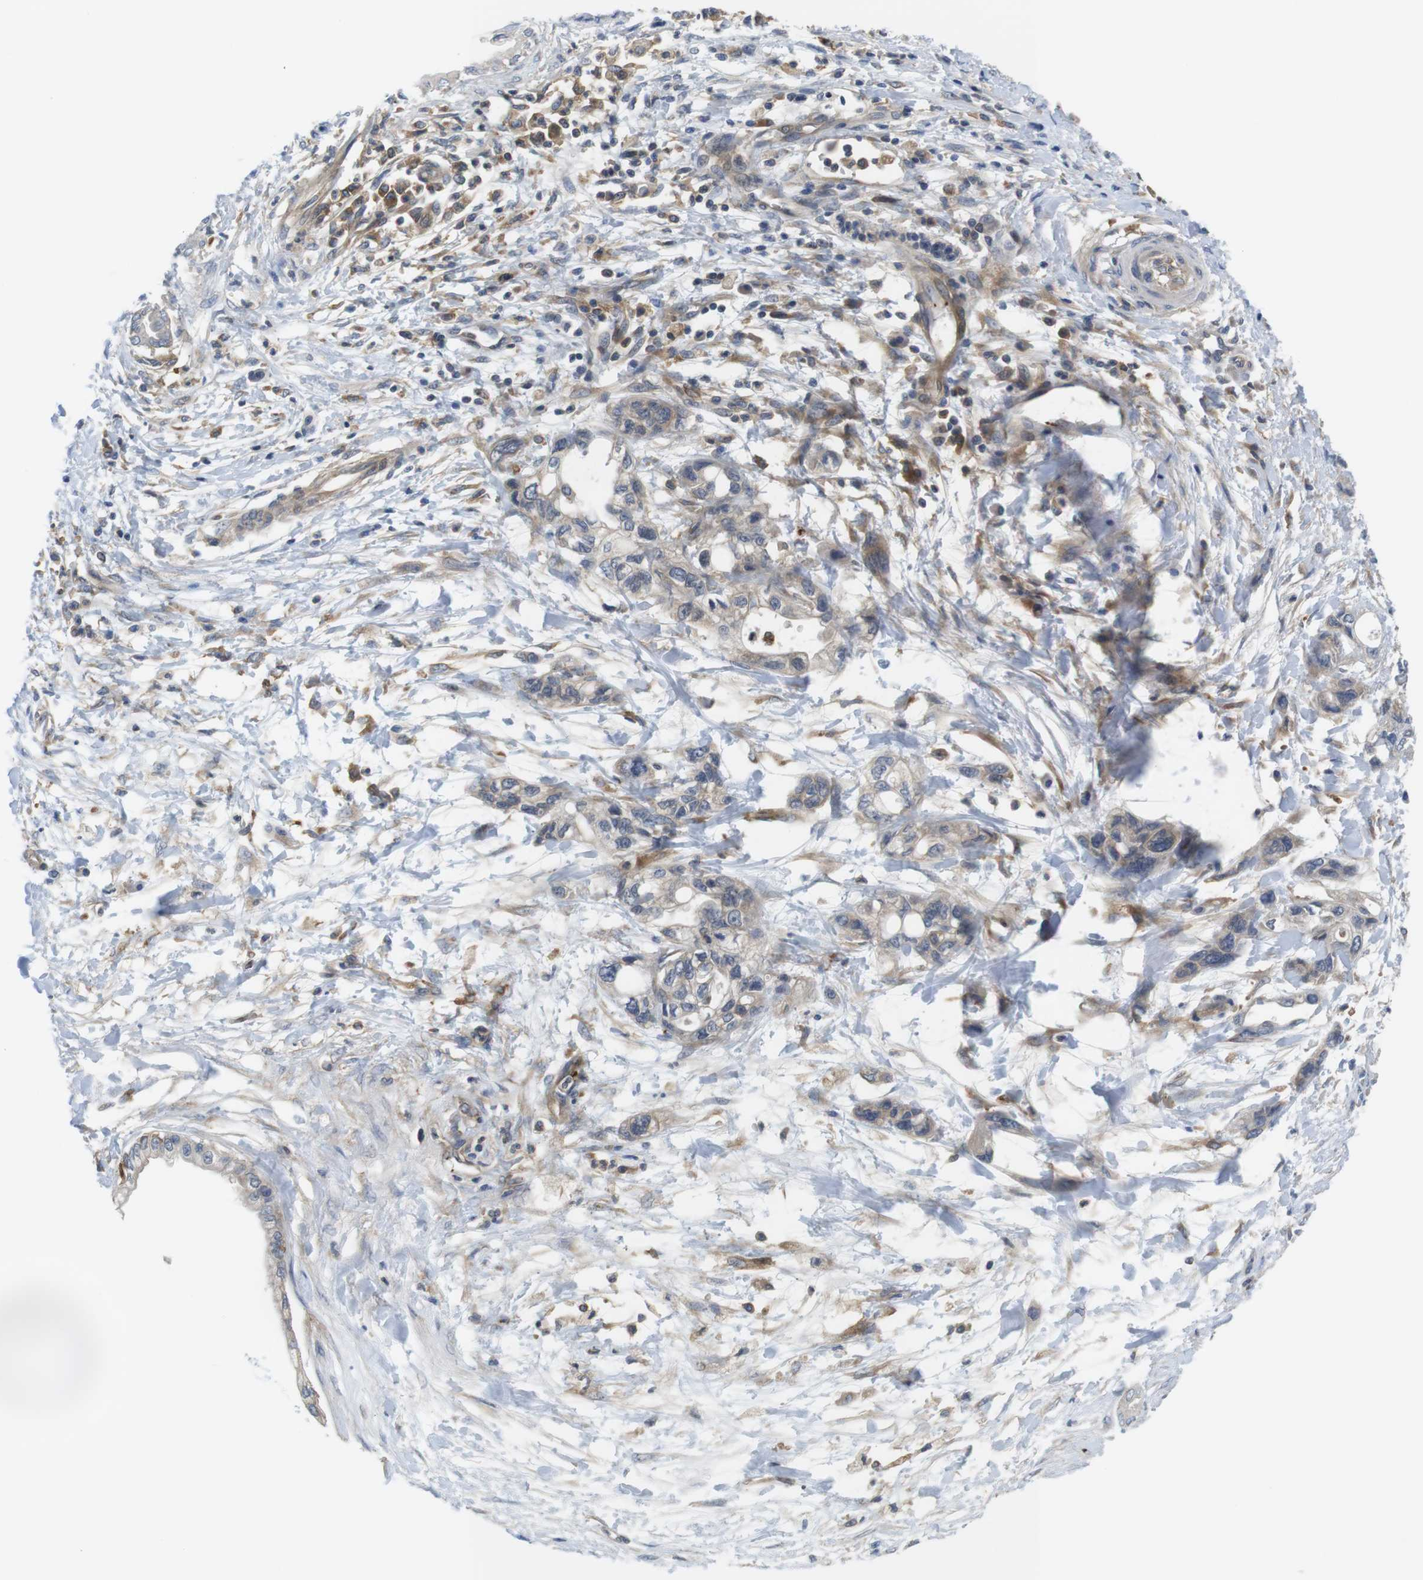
{"staining": {"intensity": "weak", "quantity": ">75%", "location": "cytoplasmic/membranous"}, "tissue": "pancreatic cancer", "cell_type": "Tumor cells", "image_type": "cancer", "snomed": [{"axis": "morphology", "description": "Adenocarcinoma, NOS"}, {"axis": "topography", "description": "Pancreas"}], "caption": "Immunohistochemical staining of adenocarcinoma (pancreatic) exhibits low levels of weak cytoplasmic/membranous protein staining in about >75% of tumor cells.", "gene": "HERPUD2", "patient": {"sex": "male", "age": 56}}